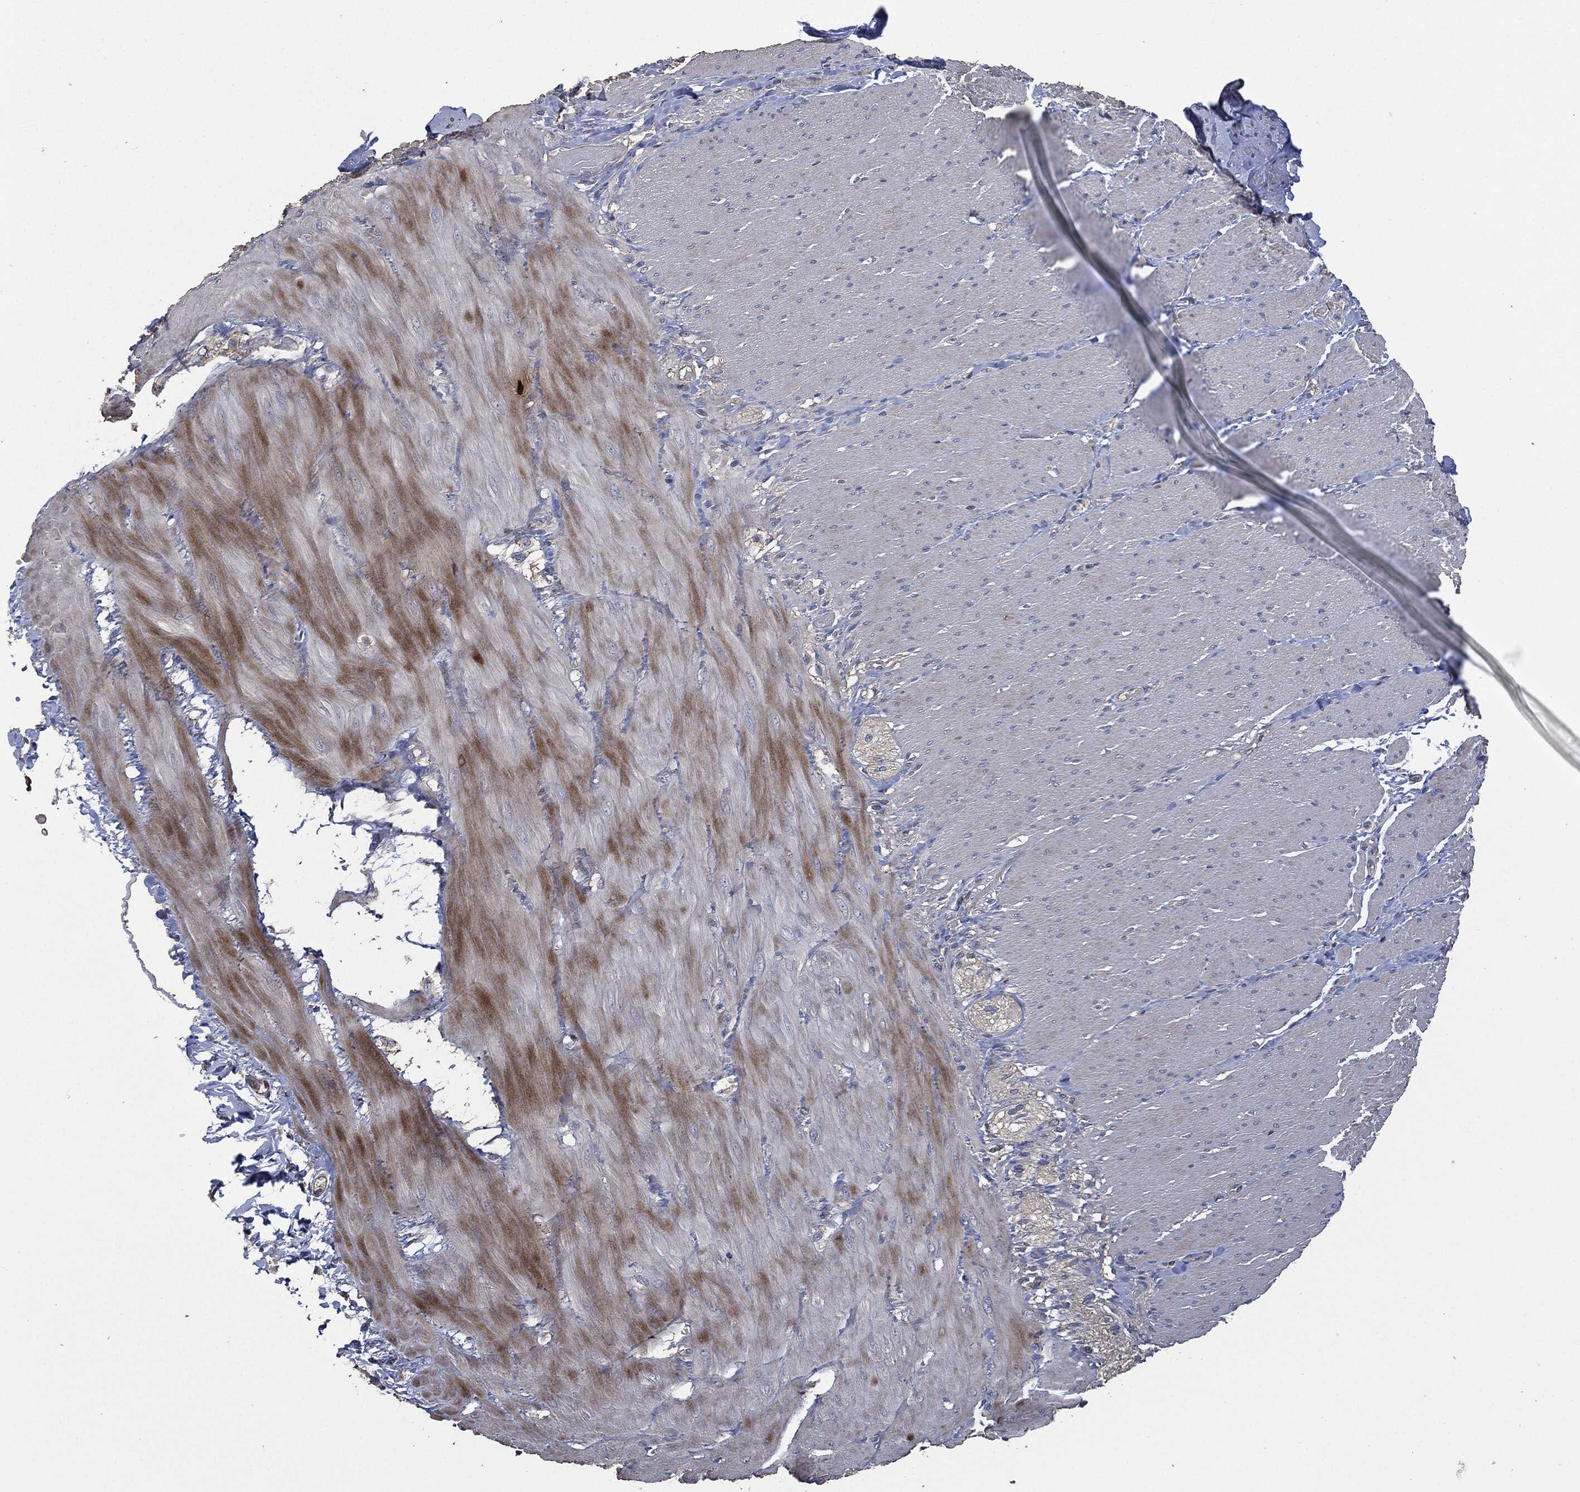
{"staining": {"intensity": "moderate", "quantity": "25%-75%", "location": "nuclear"}, "tissue": "adipose tissue", "cell_type": "Adipocytes", "image_type": "normal", "snomed": [{"axis": "morphology", "description": "Normal tissue, NOS"}, {"axis": "topography", "description": "Smooth muscle"}, {"axis": "topography", "description": "Duodenum"}, {"axis": "topography", "description": "Peripheral nerve tissue"}], "caption": "Adipocytes display medium levels of moderate nuclear staining in approximately 25%-75% of cells in unremarkable adipose tissue.", "gene": "MSLN", "patient": {"sex": "female", "age": 61}}